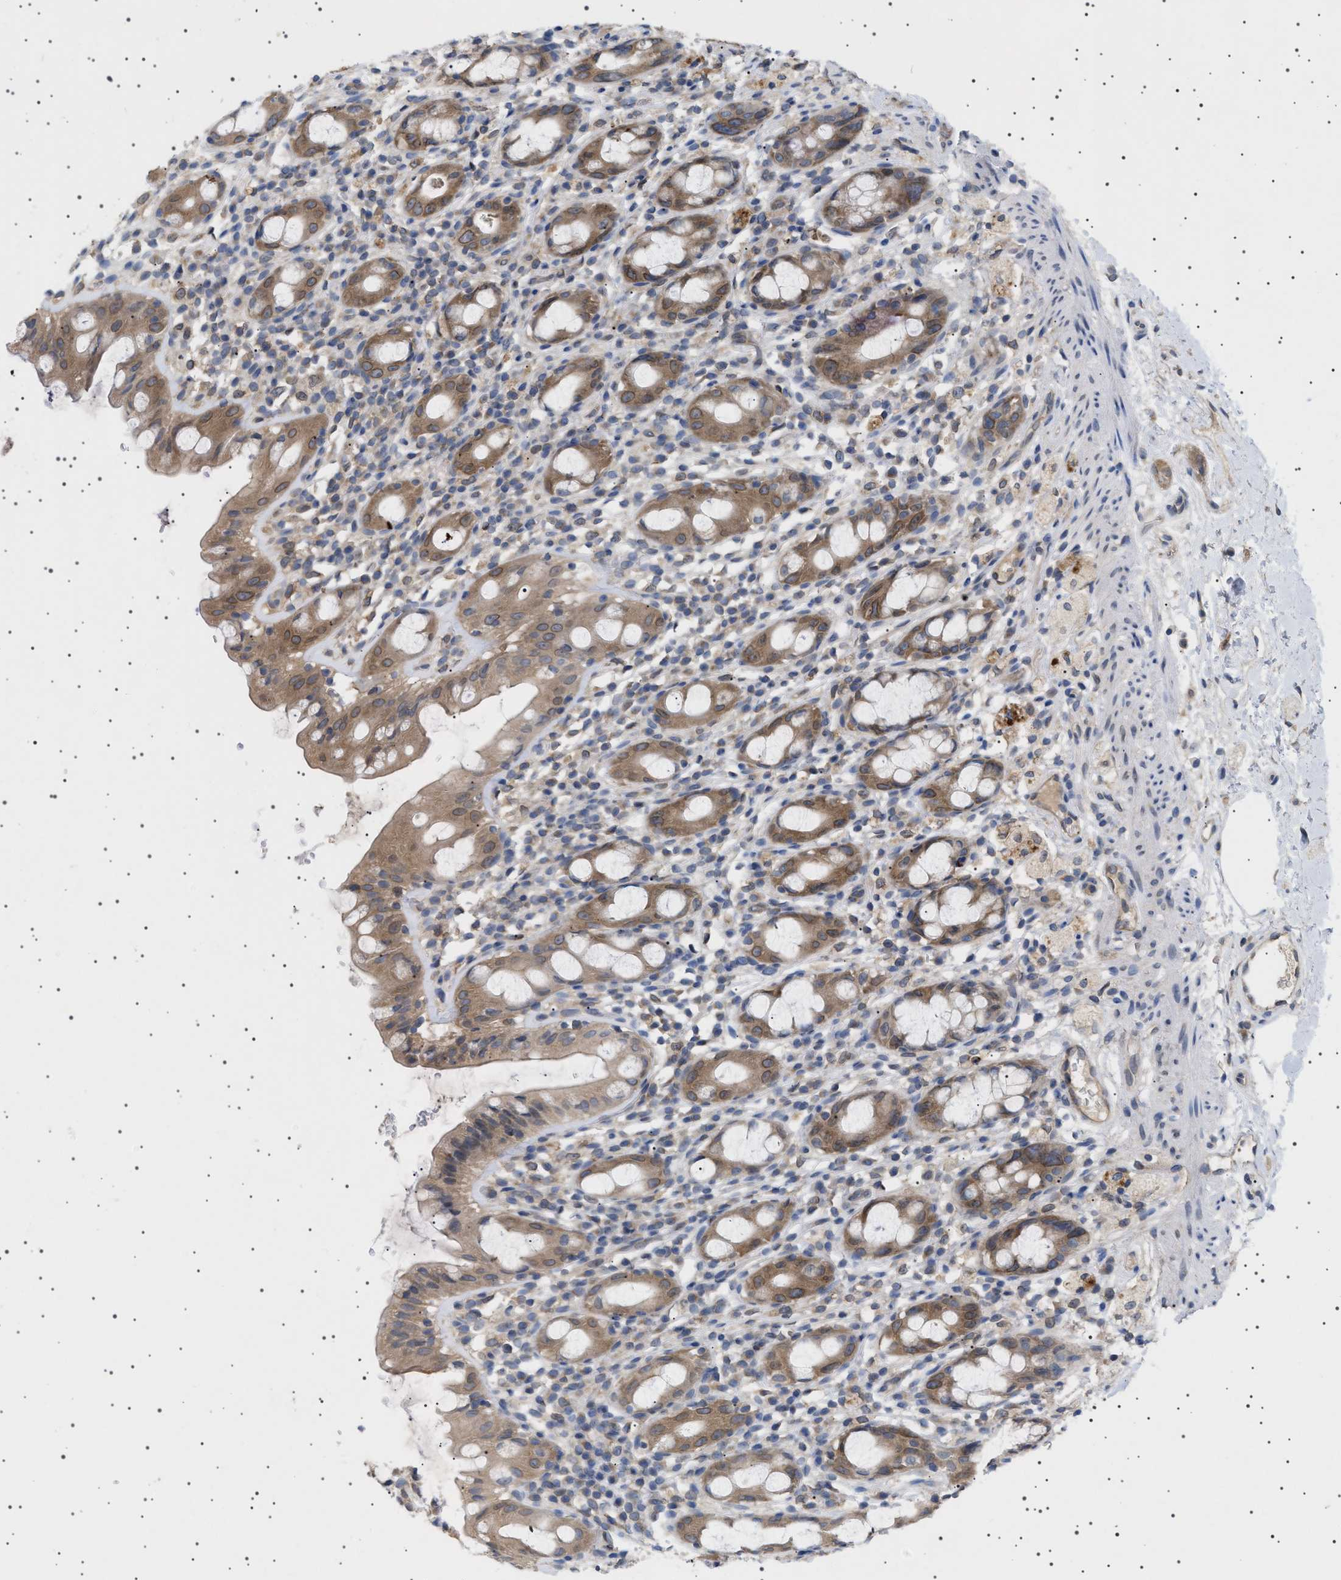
{"staining": {"intensity": "moderate", "quantity": "25%-75%", "location": "cytoplasmic/membranous,nuclear"}, "tissue": "rectum", "cell_type": "Glandular cells", "image_type": "normal", "snomed": [{"axis": "morphology", "description": "Normal tissue, NOS"}, {"axis": "topography", "description": "Rectum"}], "caption": "Unremarkable rectum displays moderate cytoplasmic/membranous,nuclear positivity in approximately 25%-75% of glandular cells, visualized by immunohistochemistry.", "gene": "NUP93", "patient": {"sex": "male", "age": 44}}